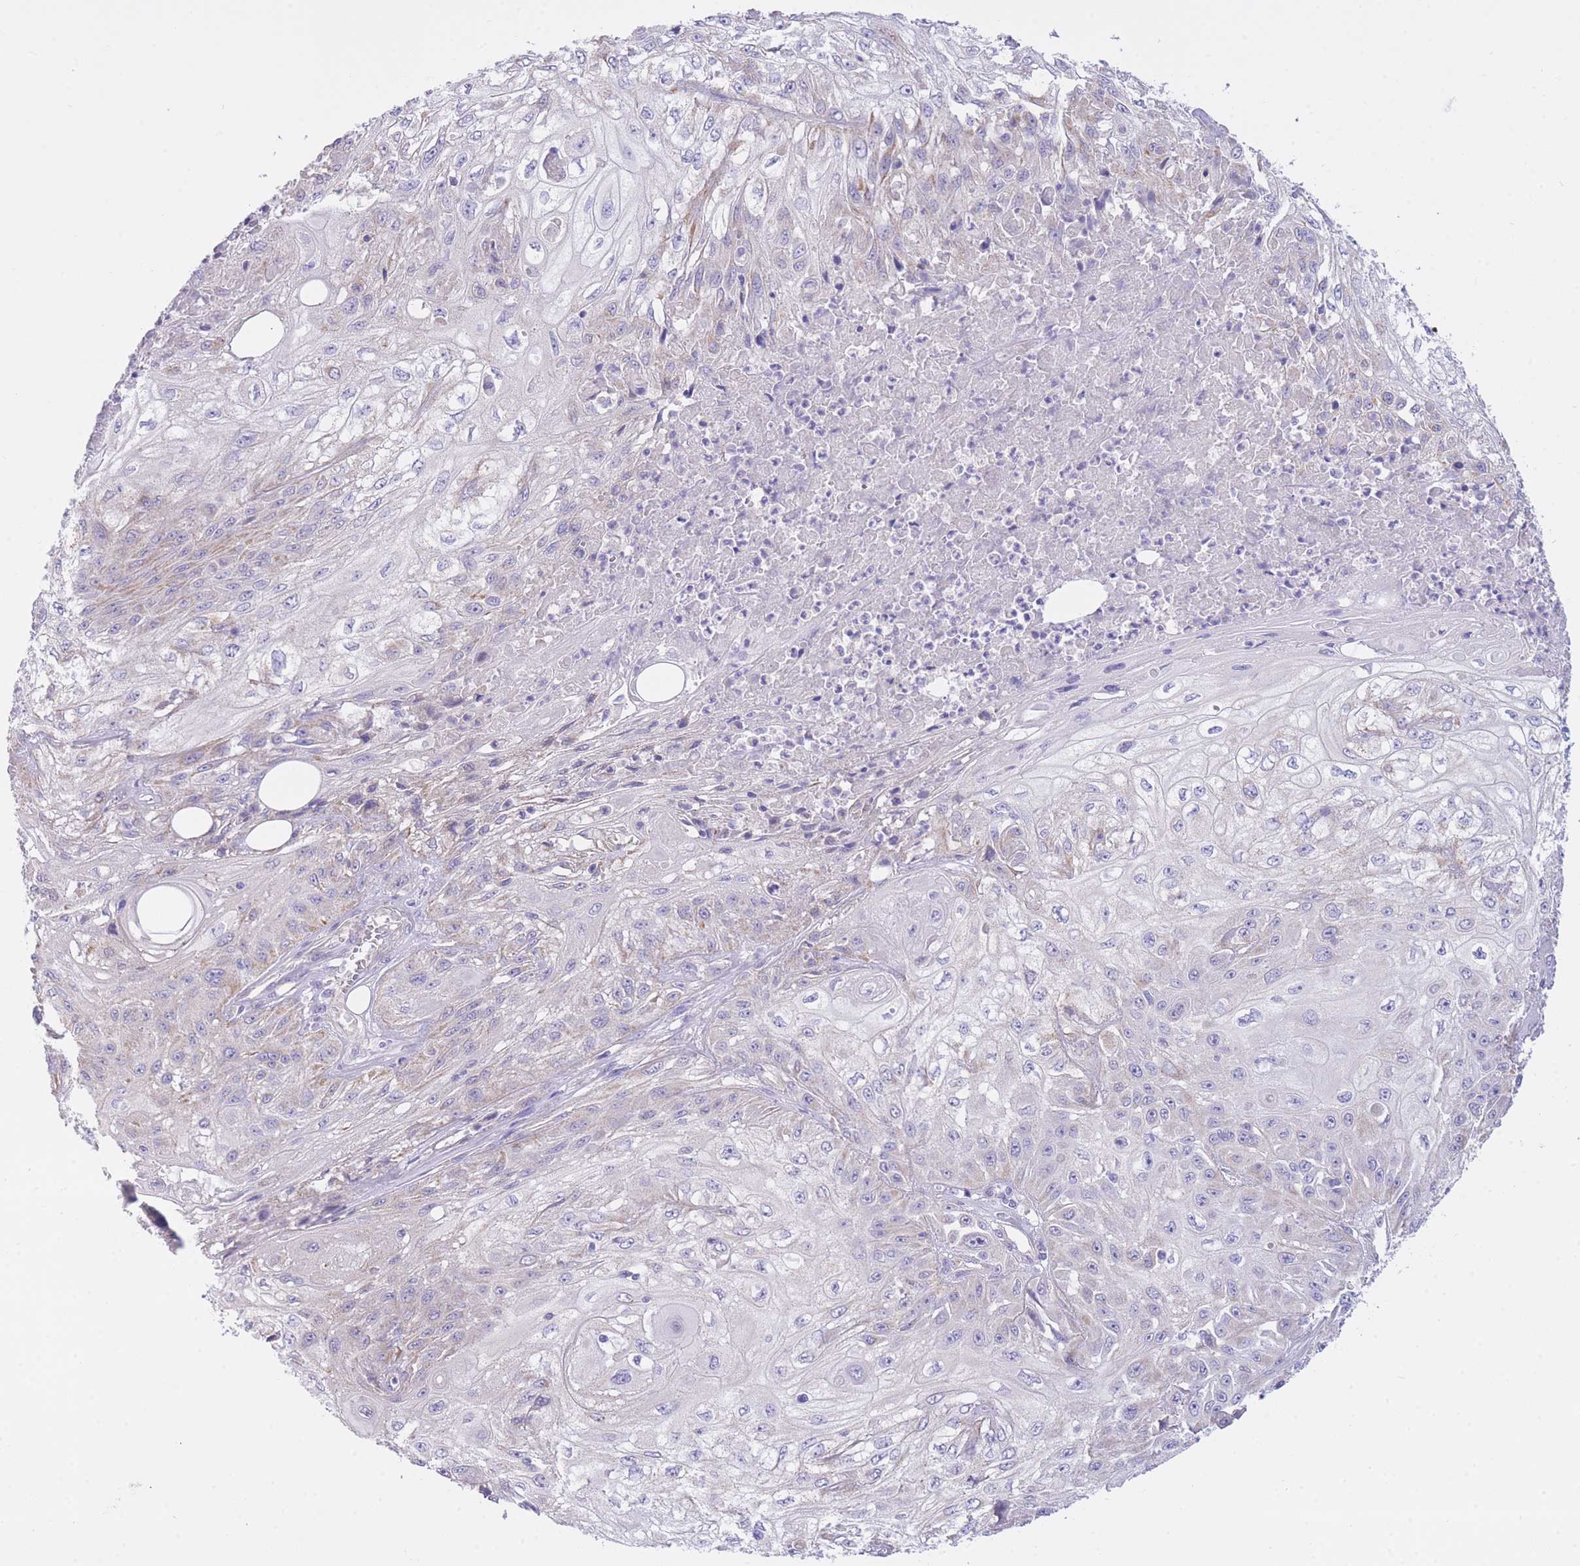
{"staining": {"intensity": "negative", "quantity": "none", "location": "none"}, "tissue": "skin cancer", "cell_type": "Tumor cells", "image_type": "cancer", "snomed": [{"axis": "morphology", "description": "Squamous cell carcinoma, NOS"}, {"axis": "morphology", "description": "Squamous cell carcinoma, metastatic, NOS"}, {"axis": "topography", "description": "Skin"}, {"axis": "topography", "description": "Lymph node"}], "caption": "IHC histopathology image of neoplastic tissue: squamous cell carcinoma (skin) stained with DAB (3,3'-diaminobenzidine) demonstrates no significant protein staining in tumor cells.", "gene": "PGM1", "patient": {"sex": "male", "age": 75}}